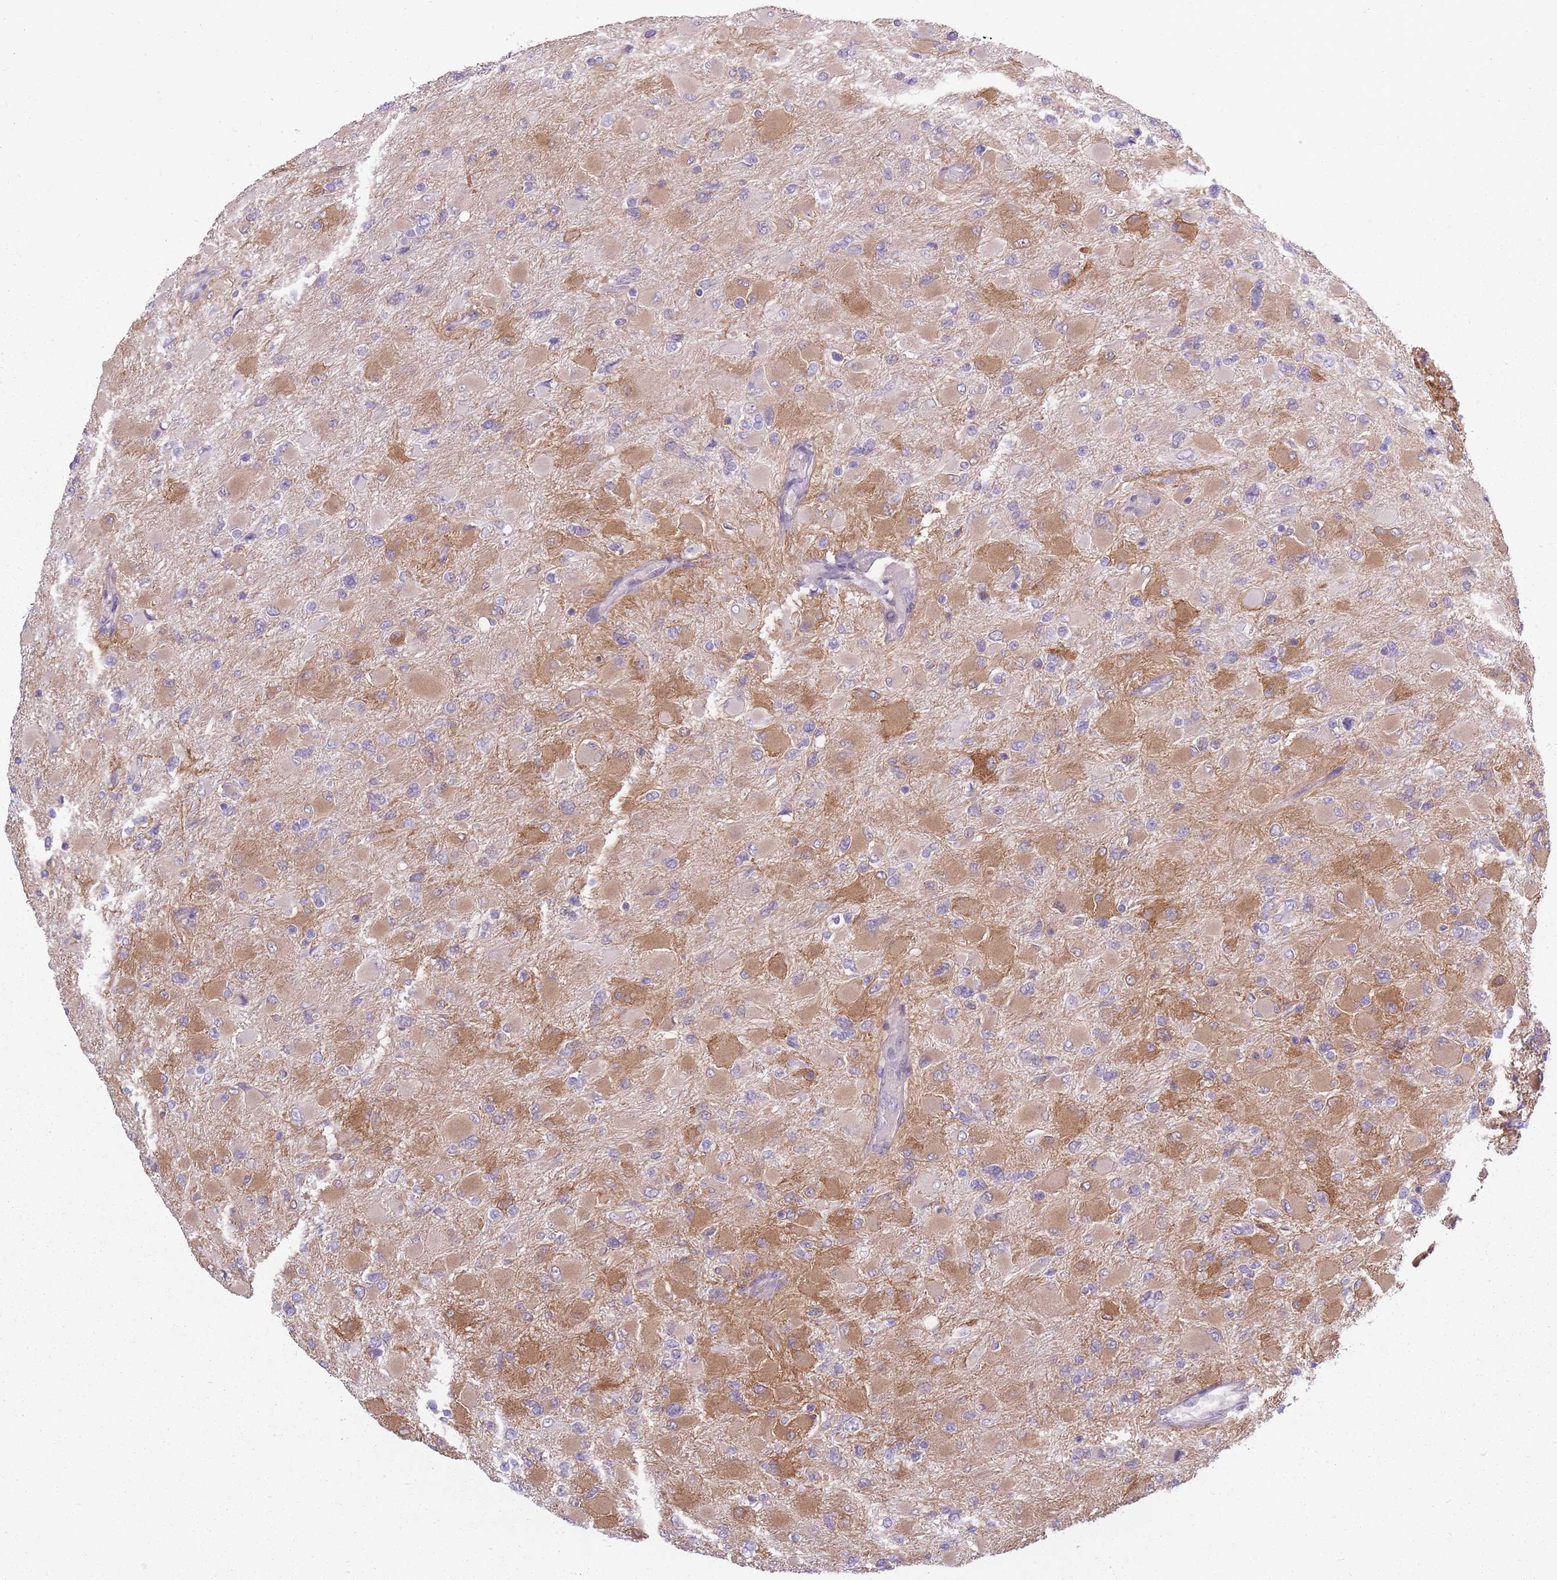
{"staining": {"intensity": "moderate", "quantity": "25%-75%", "location": "cytoplasmic/membranous"}, "tissue": "glioma", "cell_type": "Tumor cells", "image_type": "cancer", "snomed": [{"axis": "morphology", "description": "Glioma, malignant, High grade"}, {"axis": "topography", "description": "Cerebral cortex"}], "caption": "Glioma stained with DAB (3,3'-diaminobenzidine) immunohistochemistry reveals medium levels of moderate cytoplasmic/membranous positivity in approximately 25%-75% of tumor cells. (DAB = brown stain, brightfield microscopy at high magnification).", "gene": "ADD1", "patient": {"sex": "female", "age": 36}}